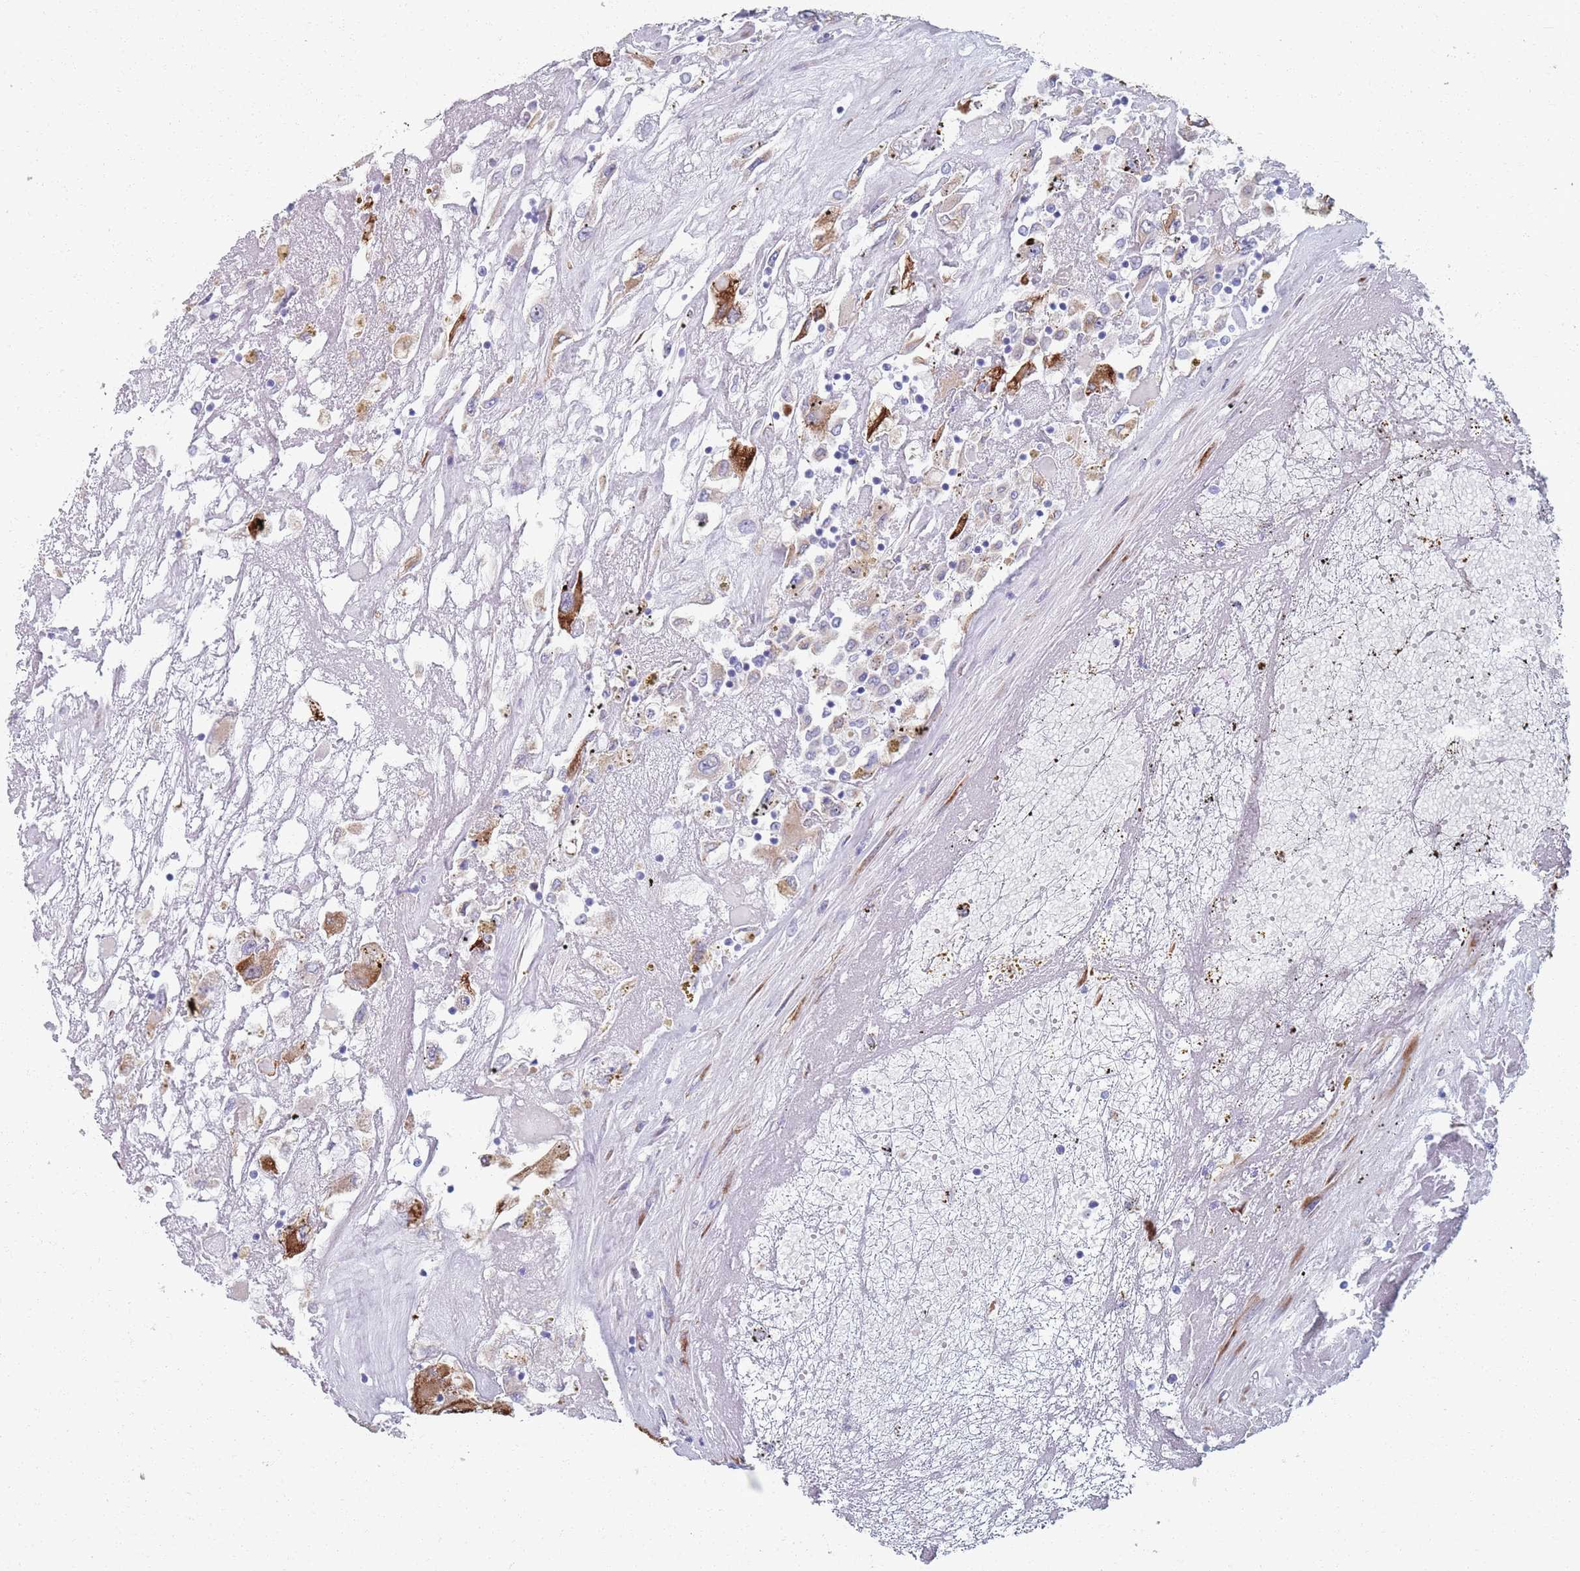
{"staining": {"intensity": "strong", "quantity": "<25%", "location": "cytoplasmic/membranous"}, "tissue": "renal cancer", "cell_type": "Tumor cells", "image_type": "cancer", "snomed": [{"axis": "morphology", "description": "Adenocarcinoma, NOS"}, {"axis": "topography", "description": "Kidney"}], "caption": "Human renal cancer stained with a protein marker reveals strong staining in tumor cells.", "gene": "PLOD1", "patient": {"sex": "female", "age": 52}}